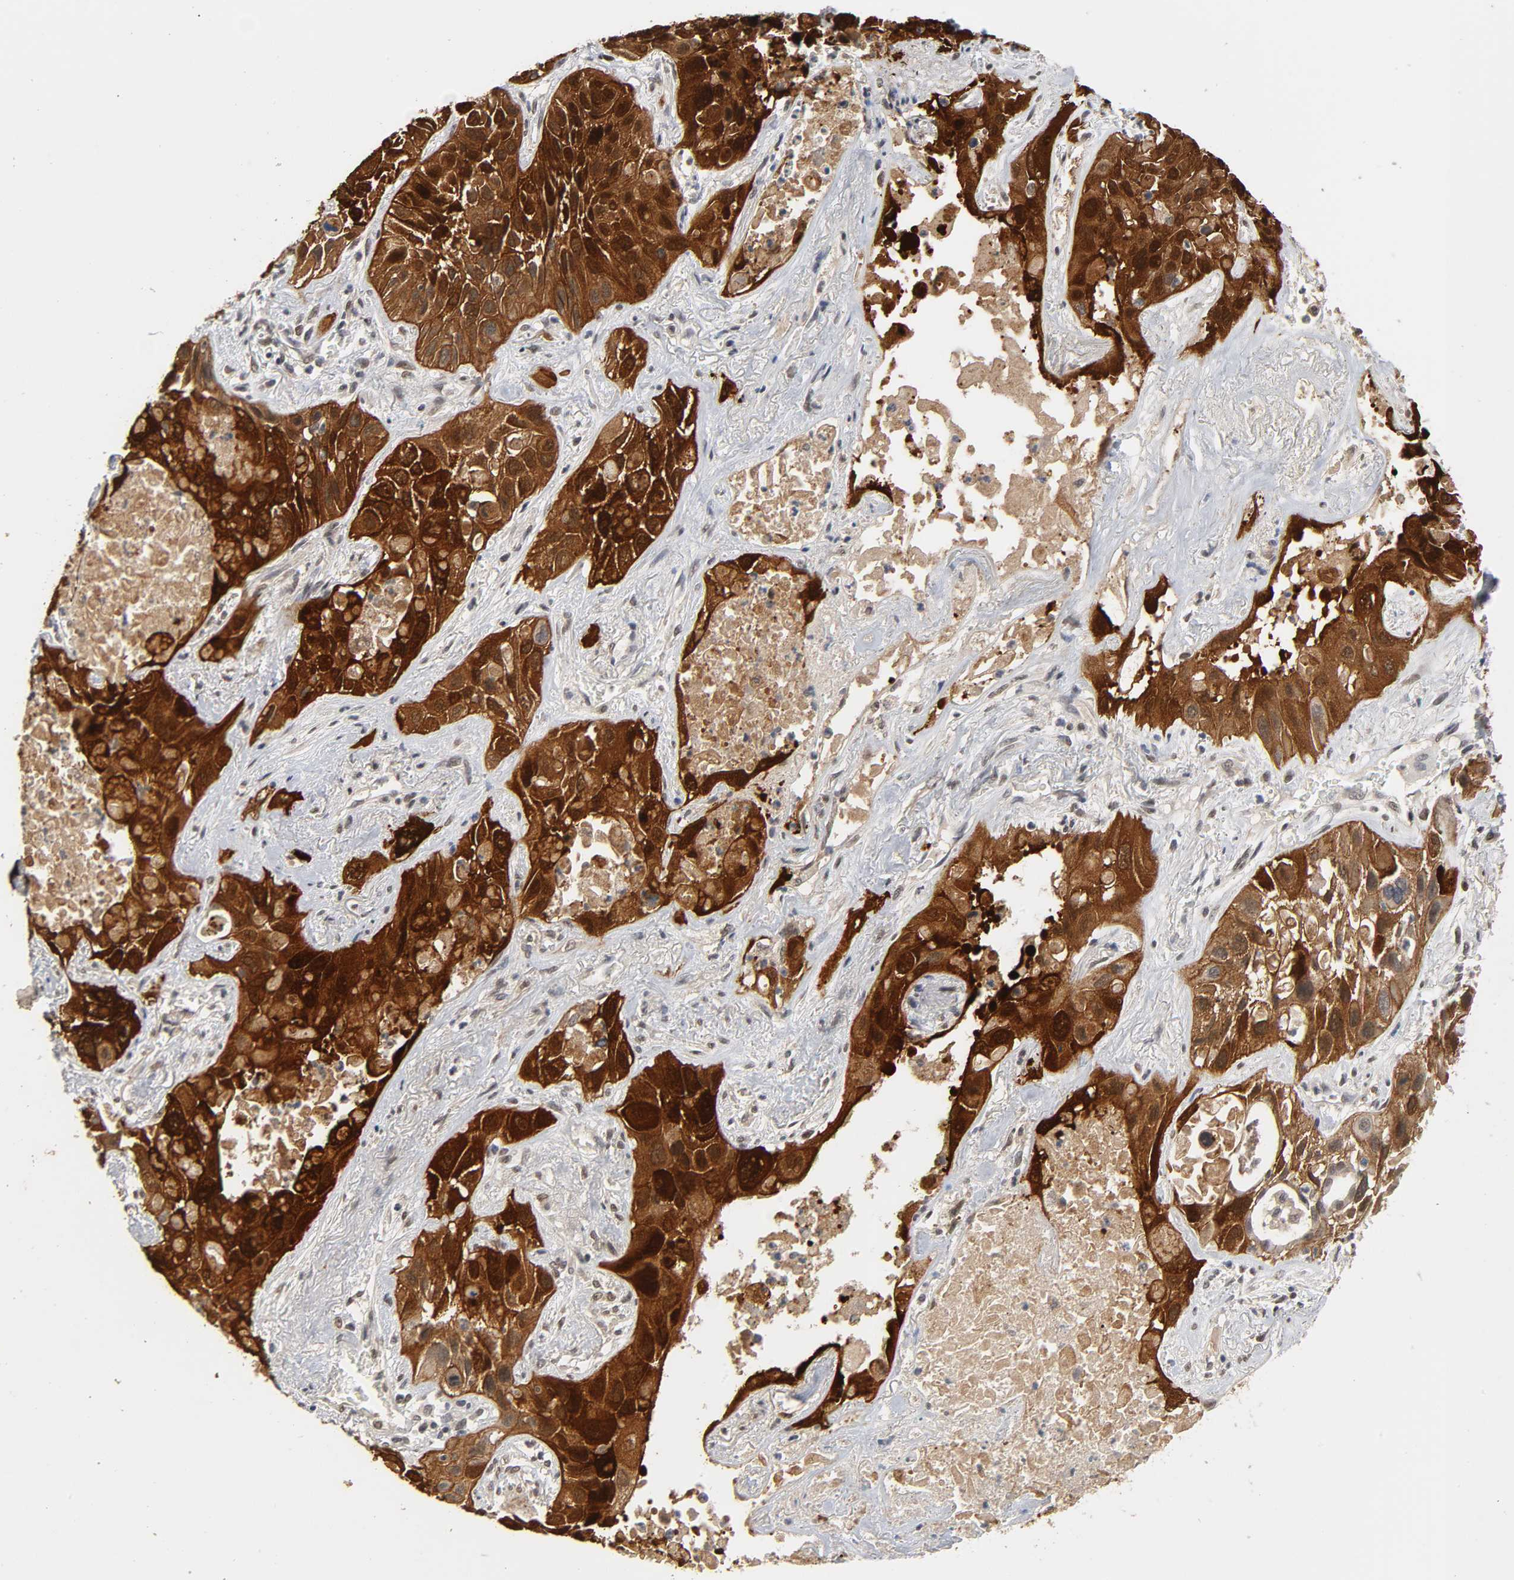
{"staining": {"intensity": "strong", "quantity": ">75%", "location": "cytoplasmic/membranous,nuclear"}, "tissue": "lung cancer", "cell_type": "Tumor cells", "image_type": "cancer", "snomed": [{"axis": "morphology", "description": "Squamous cell carcinoma, NOS"}, {"axis": "topography", "description": "Lung"}], "caption": "An image of lung cancer stained for a protein displays strong cytoplasmic/membranous and nuclear brown staining in tumor cells.", "gene": "HTR1E", "patient": {"sex": "female", "age": 76}}